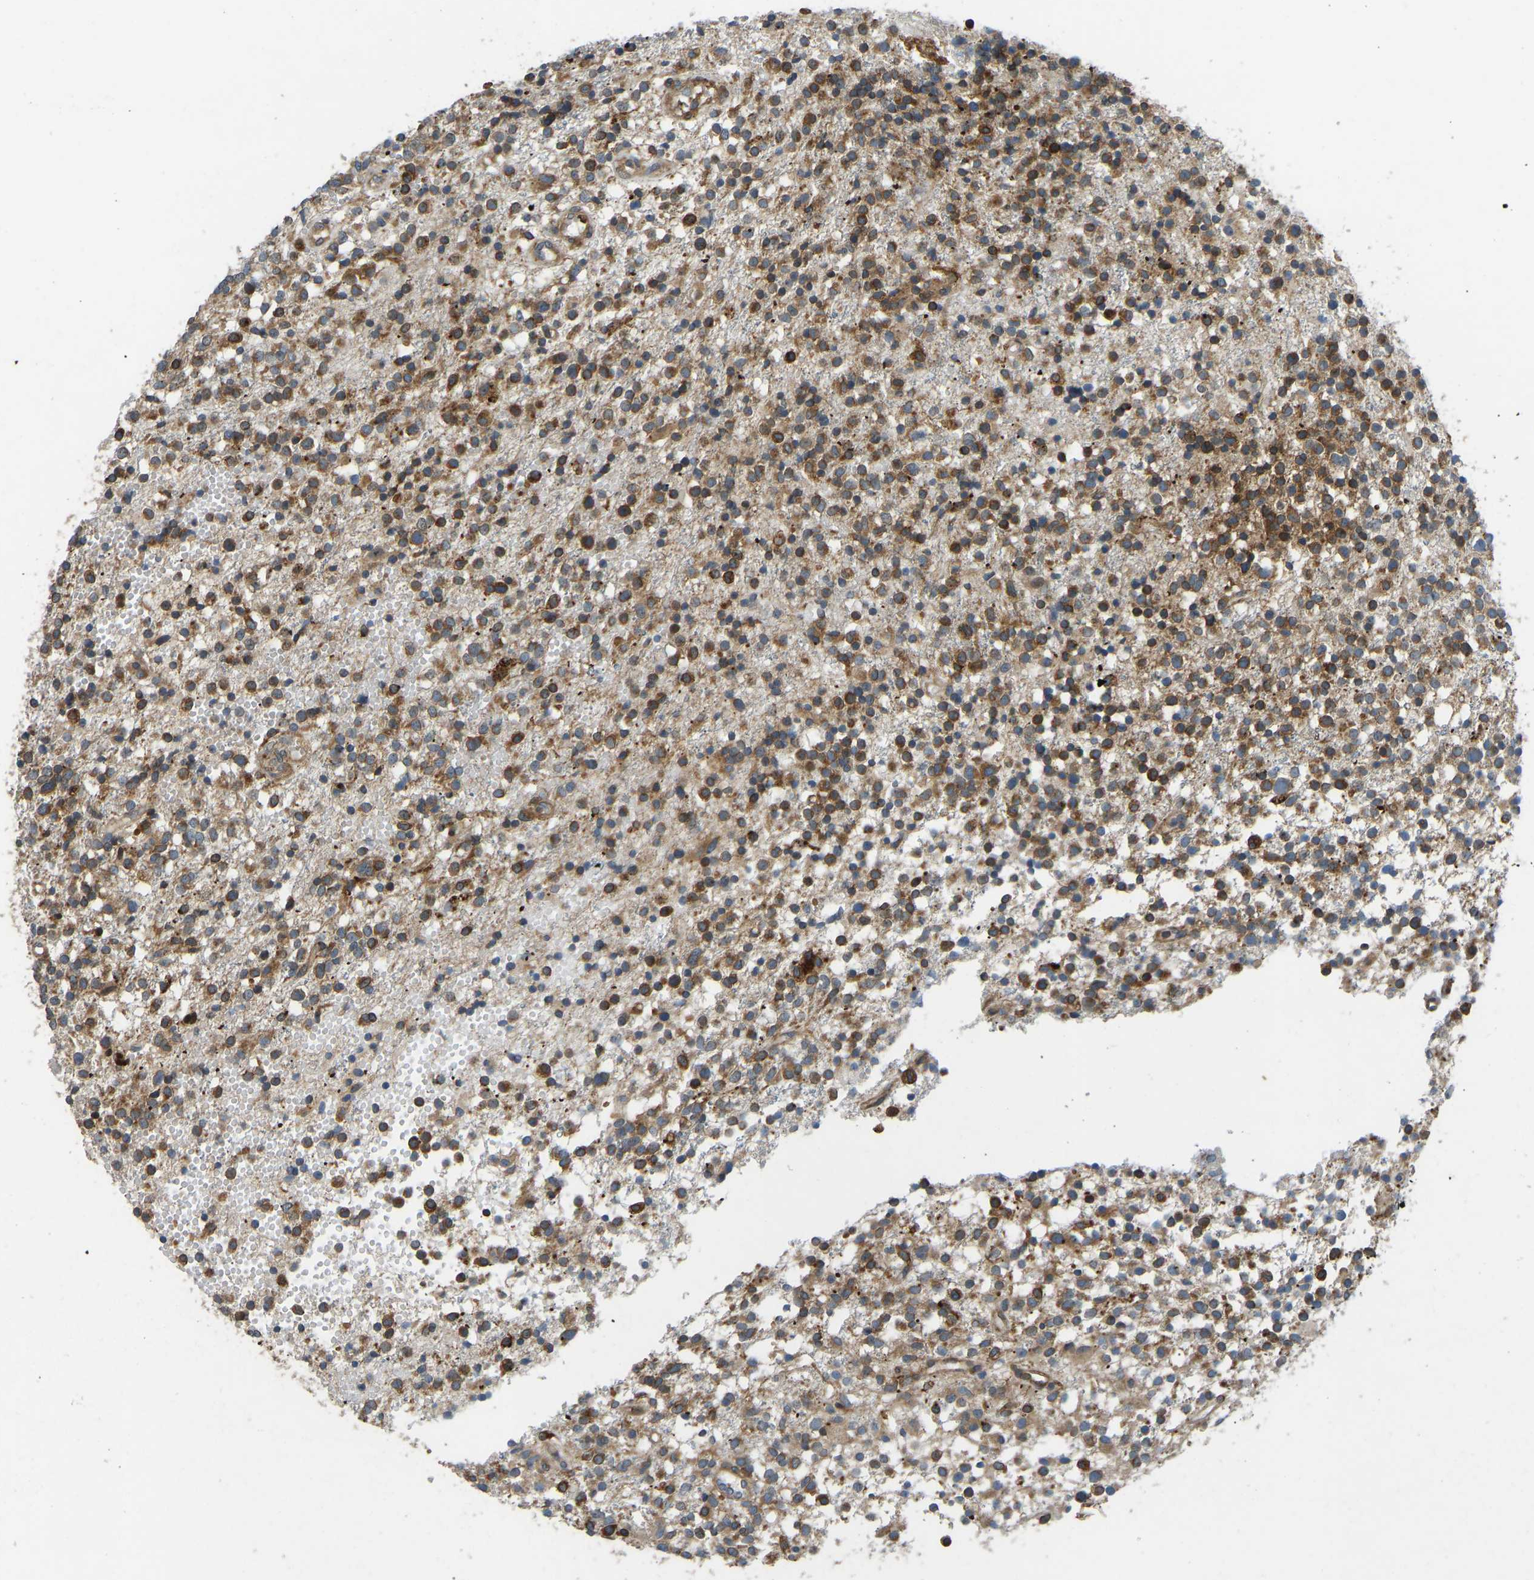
{"staining": {"intensity": "moderate", "quantity": ">75%", "location": "cytoplasmic/membranous"}, "tissue": "glioma", "cell_type": "Tumor cells", "image_type": "cancer", "snomed": [{"axis": "morphology", "description": "Glioma, malignant, High grade"}, {"axis": "topography", "description": "Brain"}], "caption": "Immunohistochemical staining of malignant glioma (high-grade) demonstrates moderate cytoplasmic/membranous protein expression in approximately >75% of tumor cells.", "gene": "OS9", "patient": {"sex": "female", "age": 59}}